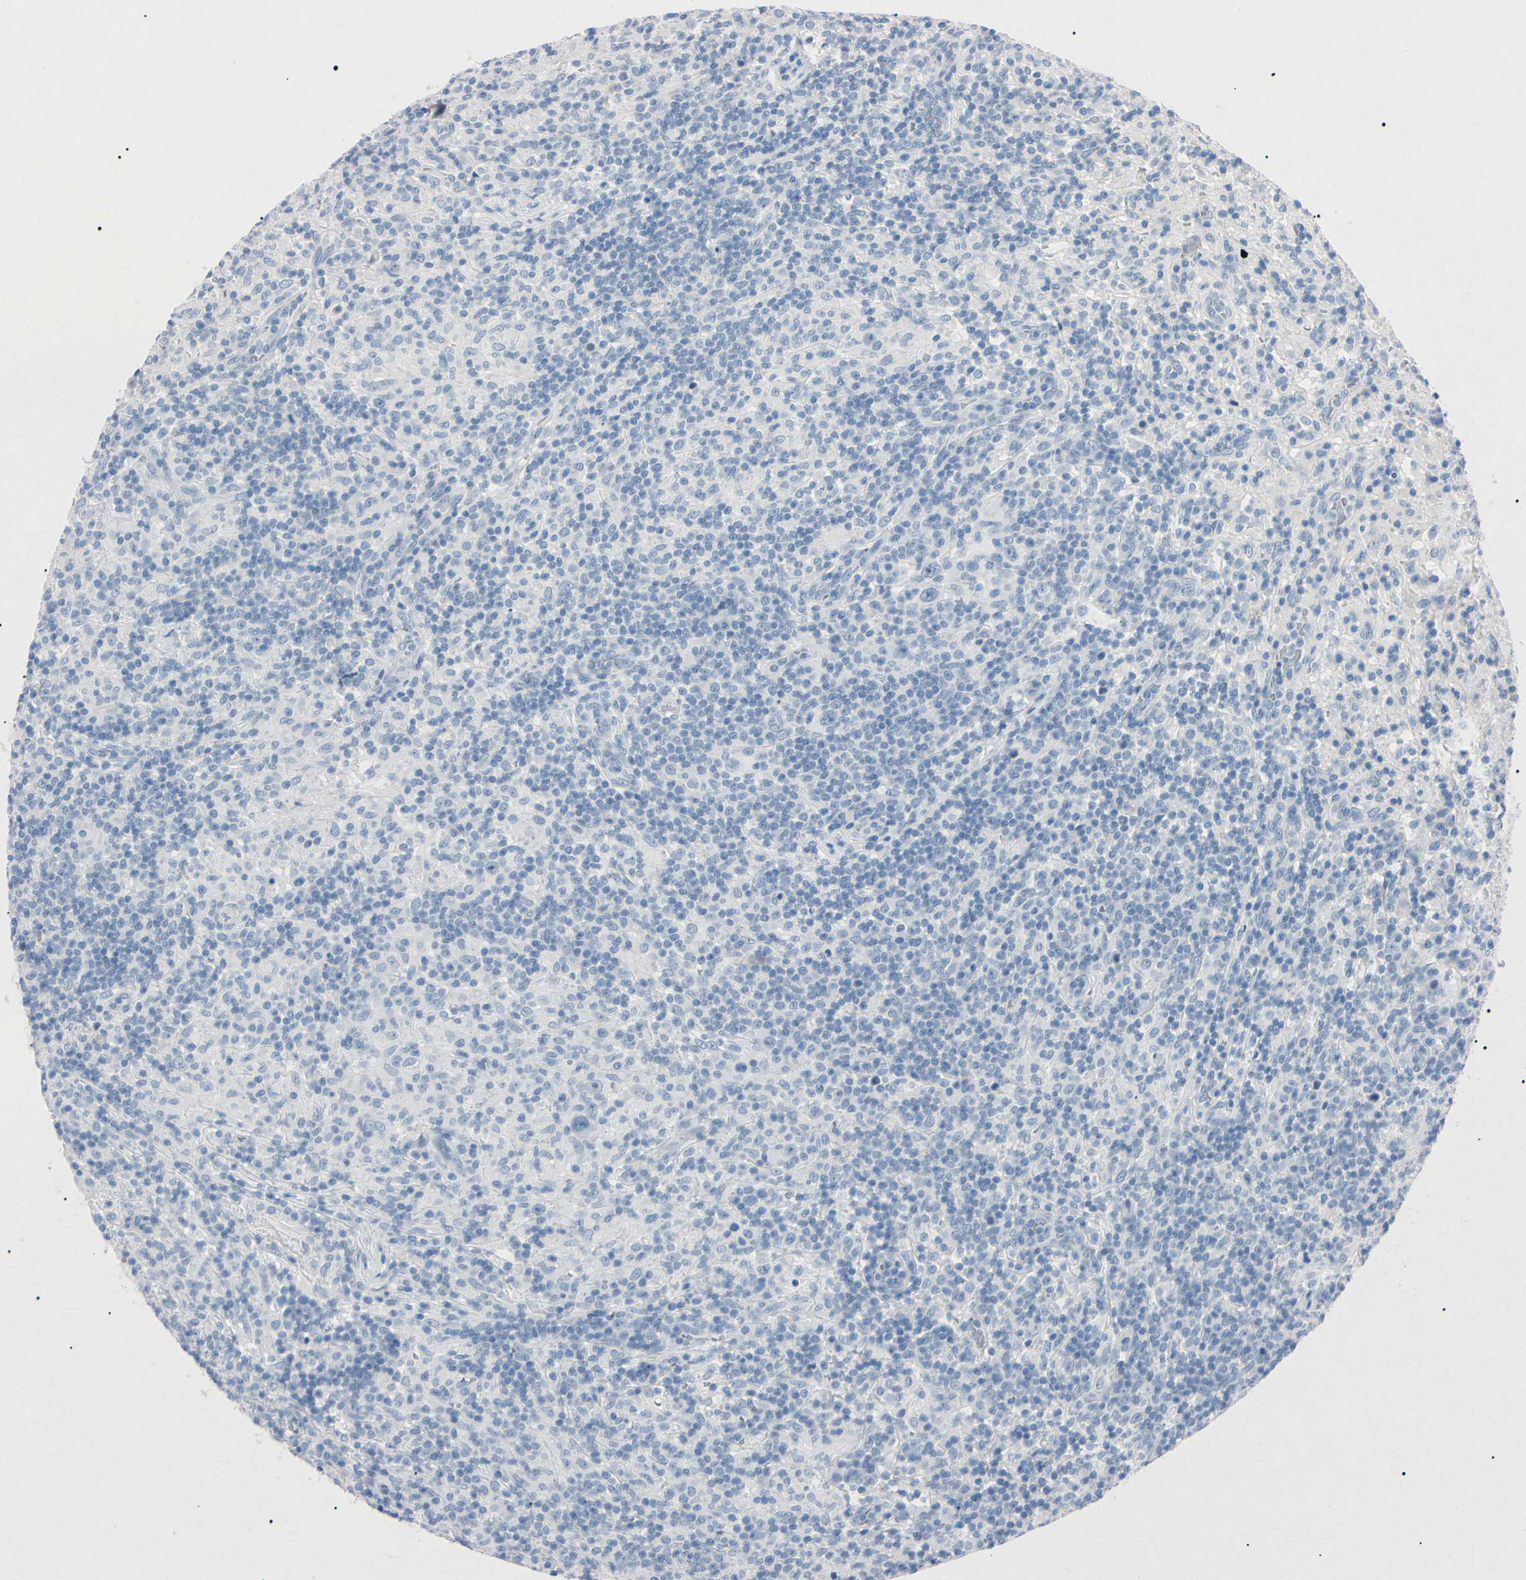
{"staining": {"intensity": "negative", "quantity": "none", "location": "none"}, "tissue": "lymphoma", "cell_type": "Tumor cells", "image_type": "cancer", "snomed": [{"axis": "morphology", "description": "Hodgkin's disease, NOS"}, {"axis": "topography", "description": "Lymph node"}], "caption": "Tumor cells show no significant positivity in Hodgkin's disease. Brightfield microscopy of immunohistochemistry stained with DAB (brown) and hematoxylin (blue), captured at high magnification.", "gene": "ELN", "patient": {"sex": "male", "age": 70}}